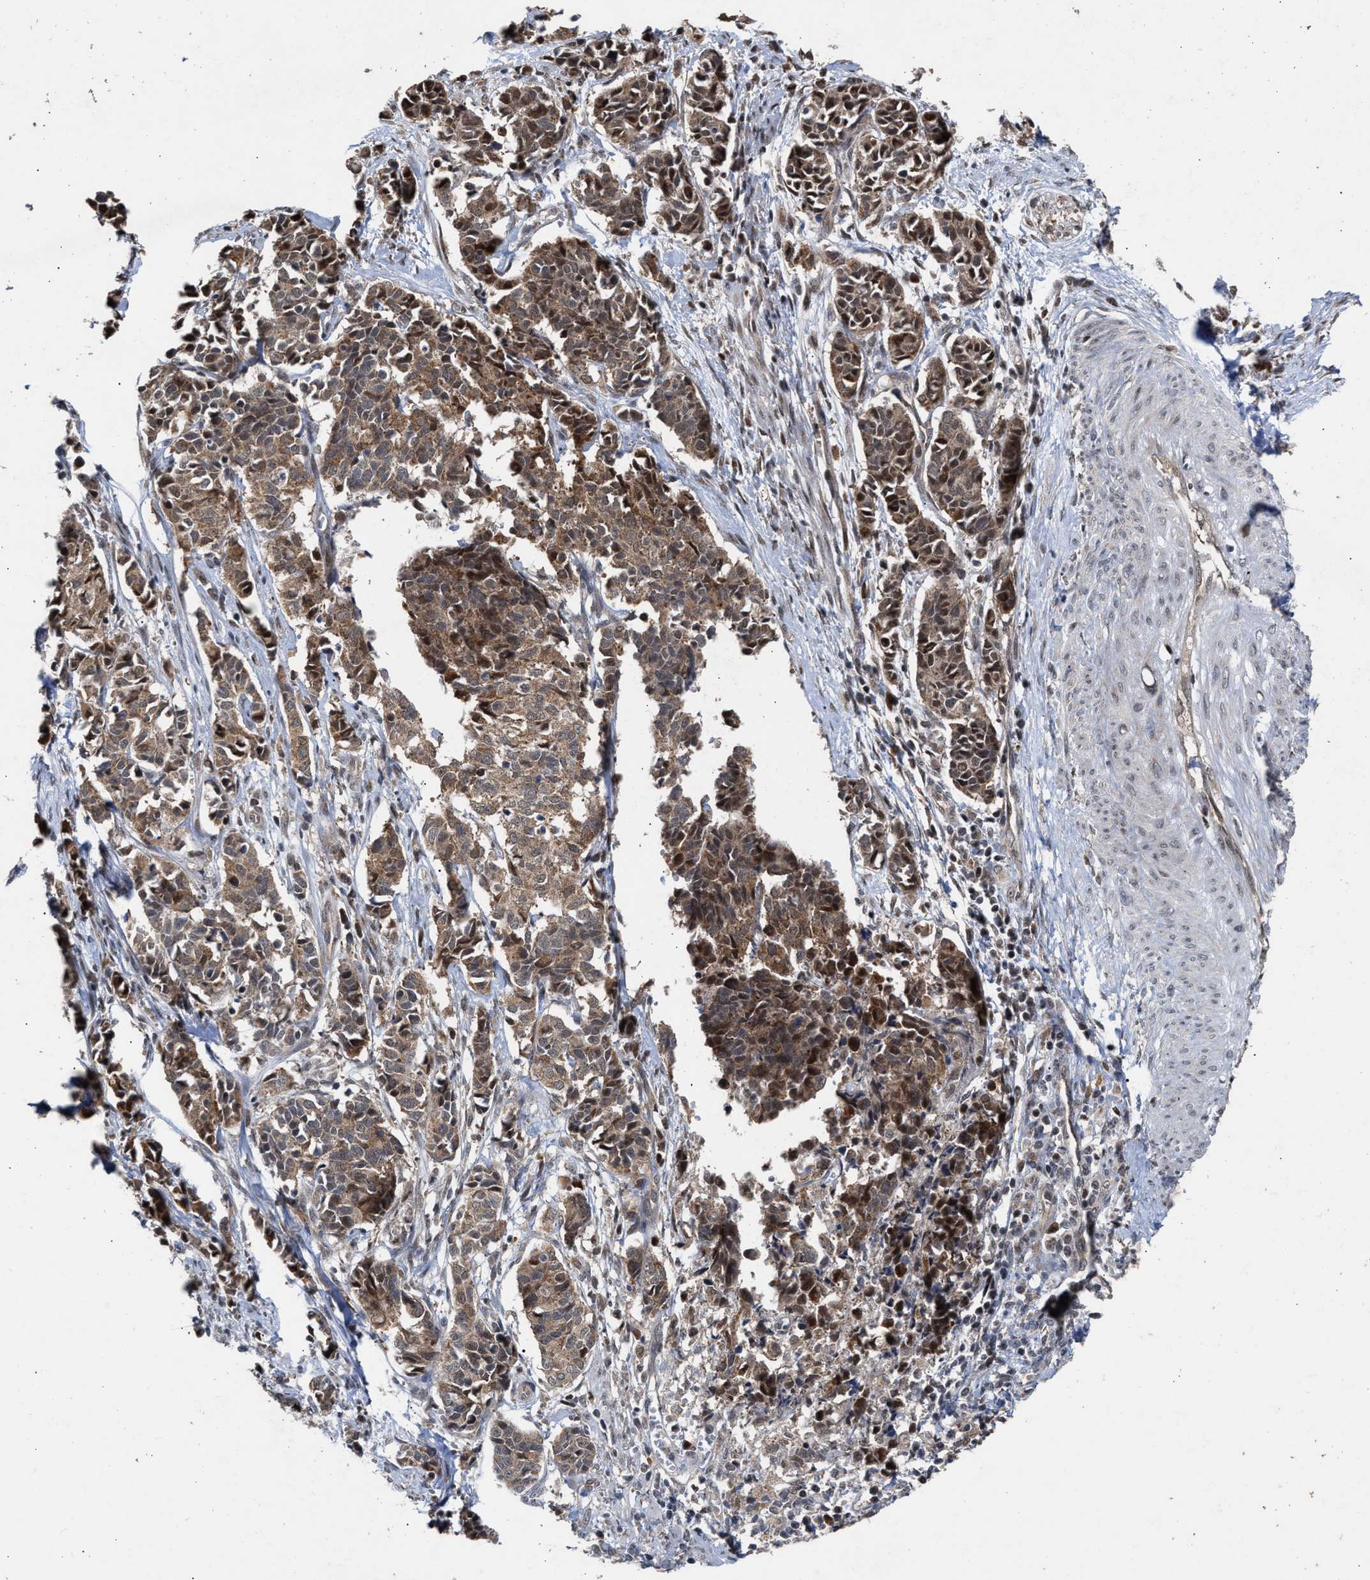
{"staining": {"intensity": "moderate", "quantity": ">75%", "location": "cytoplasmic/membranous"}, "tissue": "cervical cancer", "cell_type": "Tumor cells", "image_type": "cancer", "snomed": [{"axis": "morphology", "description": "Normal tissue, NOS"}, {"axis": "morphology", "description": "Squamous cell carcinoma, NOS"}, {"axis": "topography", "description": "Cervix"}], "caption": "This photomicrograph exhibits squamous cell carcinoma (cervical) stained with IHC to label a protein in brown. The cytoplasmic/membranous of tumor cells show moderate positivity for the protein. Nuclei are counter-stained blue.", "gene": "MKNK2", "patient": {"sex": "female", "age": 35}}